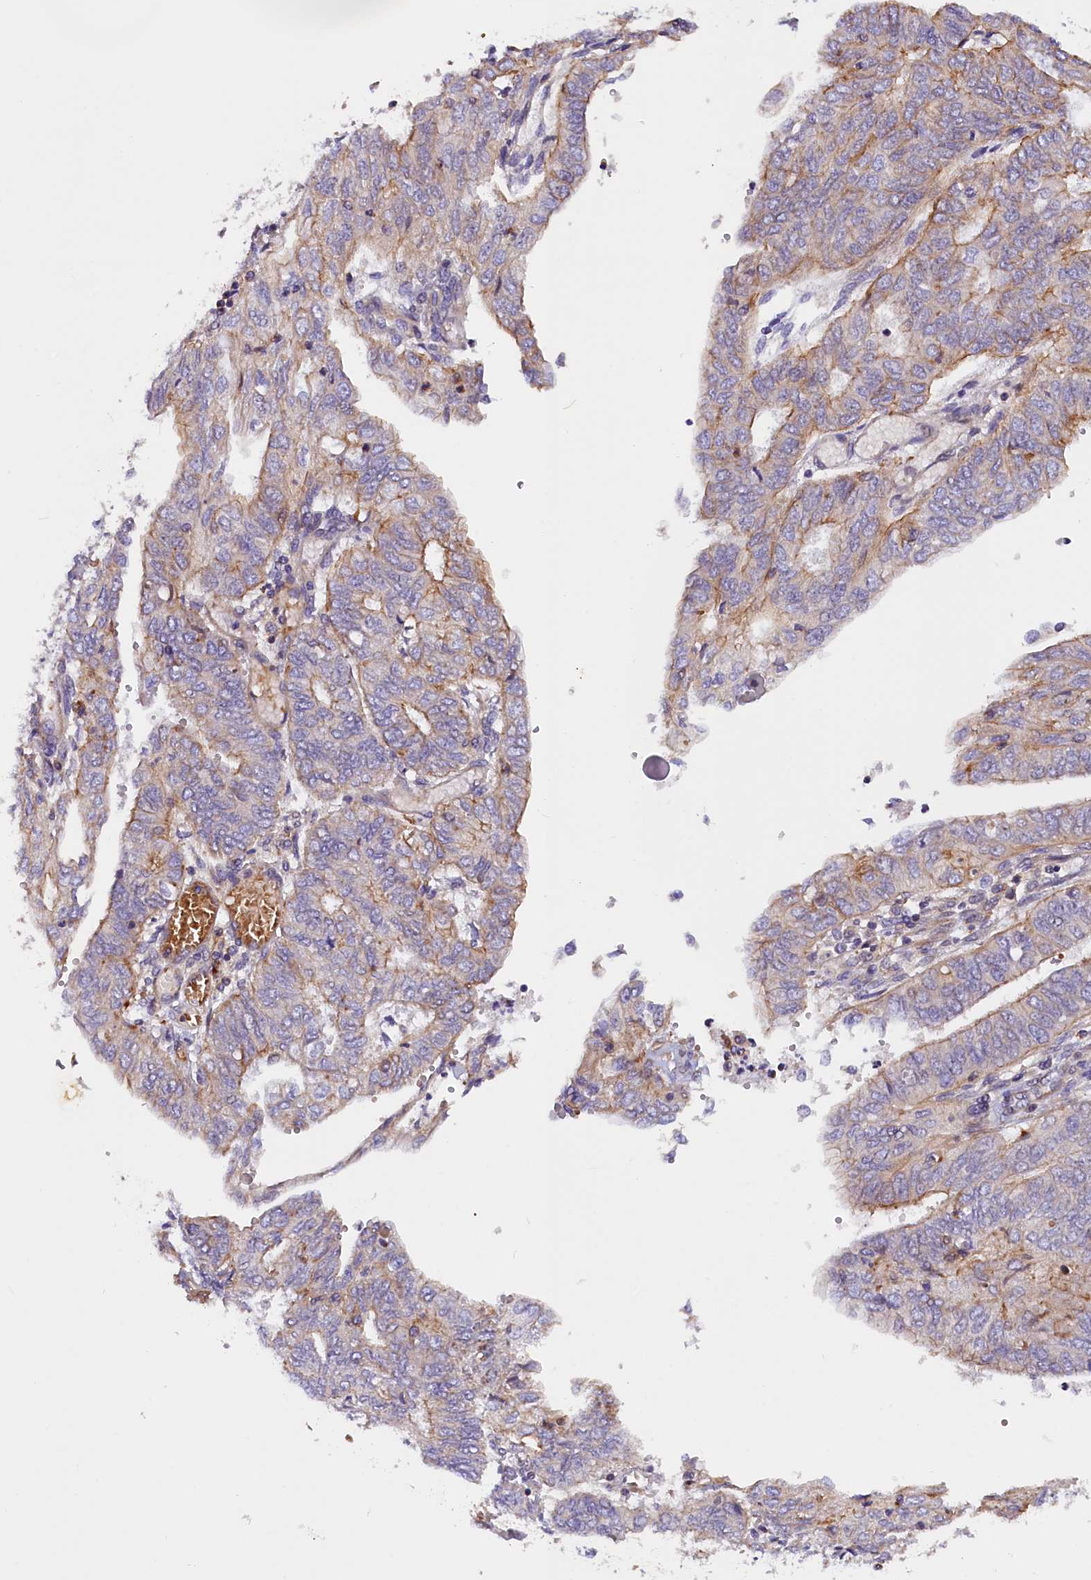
{"staining": {"intensity": "moderate", "quantity": "<25%", "location": "cytoplasmic/membranous"}, "tissue": "endometrial cancer", "cell_type": "Tumor cells", "image_type": "cancer", "snomed": [{"axis": "morphology", "description": "Adenocarcinoma, NOS"}, {"axis": "topography", "description": "Endometrium"}], "caption": "The micrograph displays immunohistochemical staining of endometrial cancer. There is moderate cytoplasmic/membranous staining is identified in approximately <25% of tumor cells.", "gene": "MED20", "patient": {"sex": "female", "age": 68}}